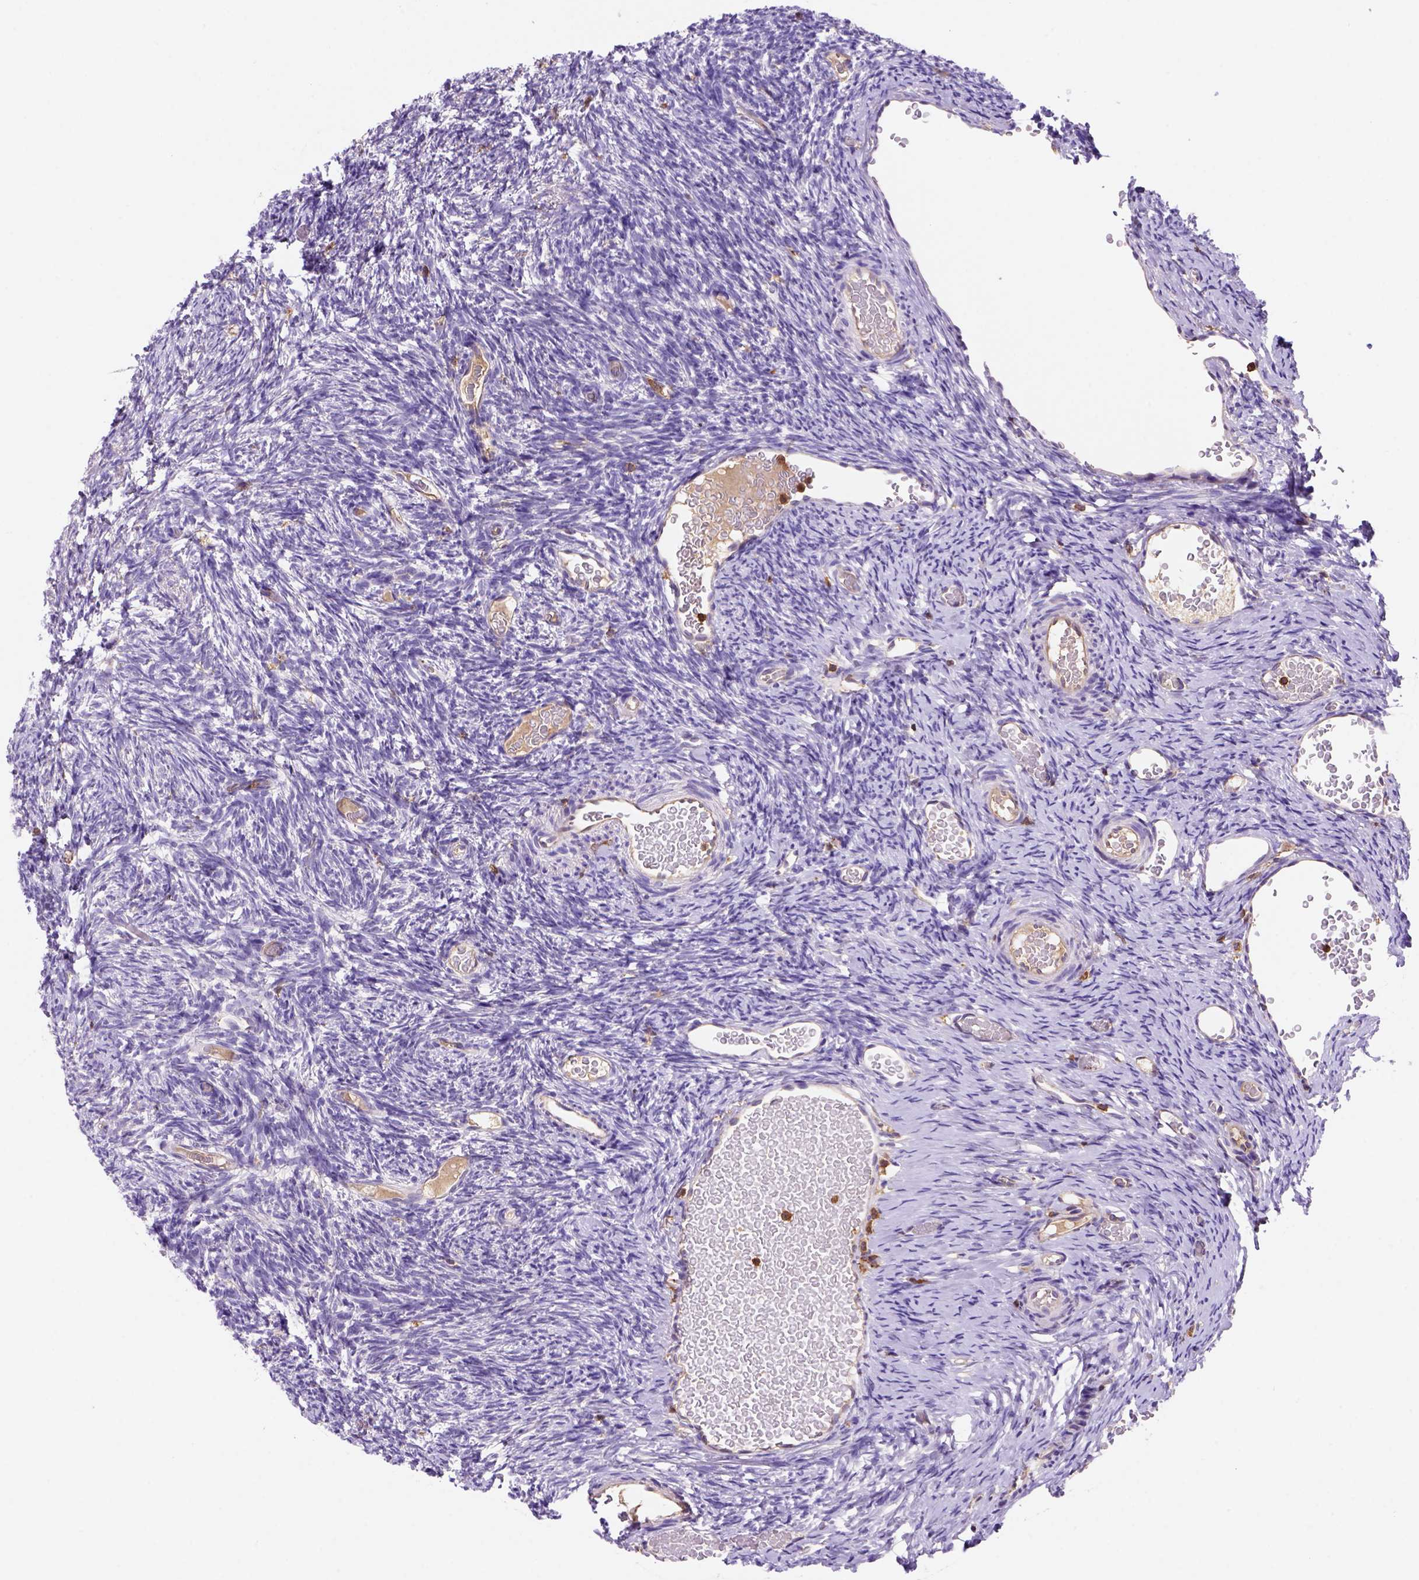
{"staining": {"intensity": "negative", "quantity": "none", "location": "none"}, "tissue": "ovary", "cell_type": "Ovarian stroma cells", "image_type": "normal", "snomed": [{"axis": "morphology", "description": "Normal tissue, NOS"}, {"axis": "topography", "description": "Ovary"}], "caption": "Histopathology image shows no significant protein expression in ovarian stroma cells of benign ovary.", "gene": "INPP5D", "patient": {"sex": "female", "age": 39}}